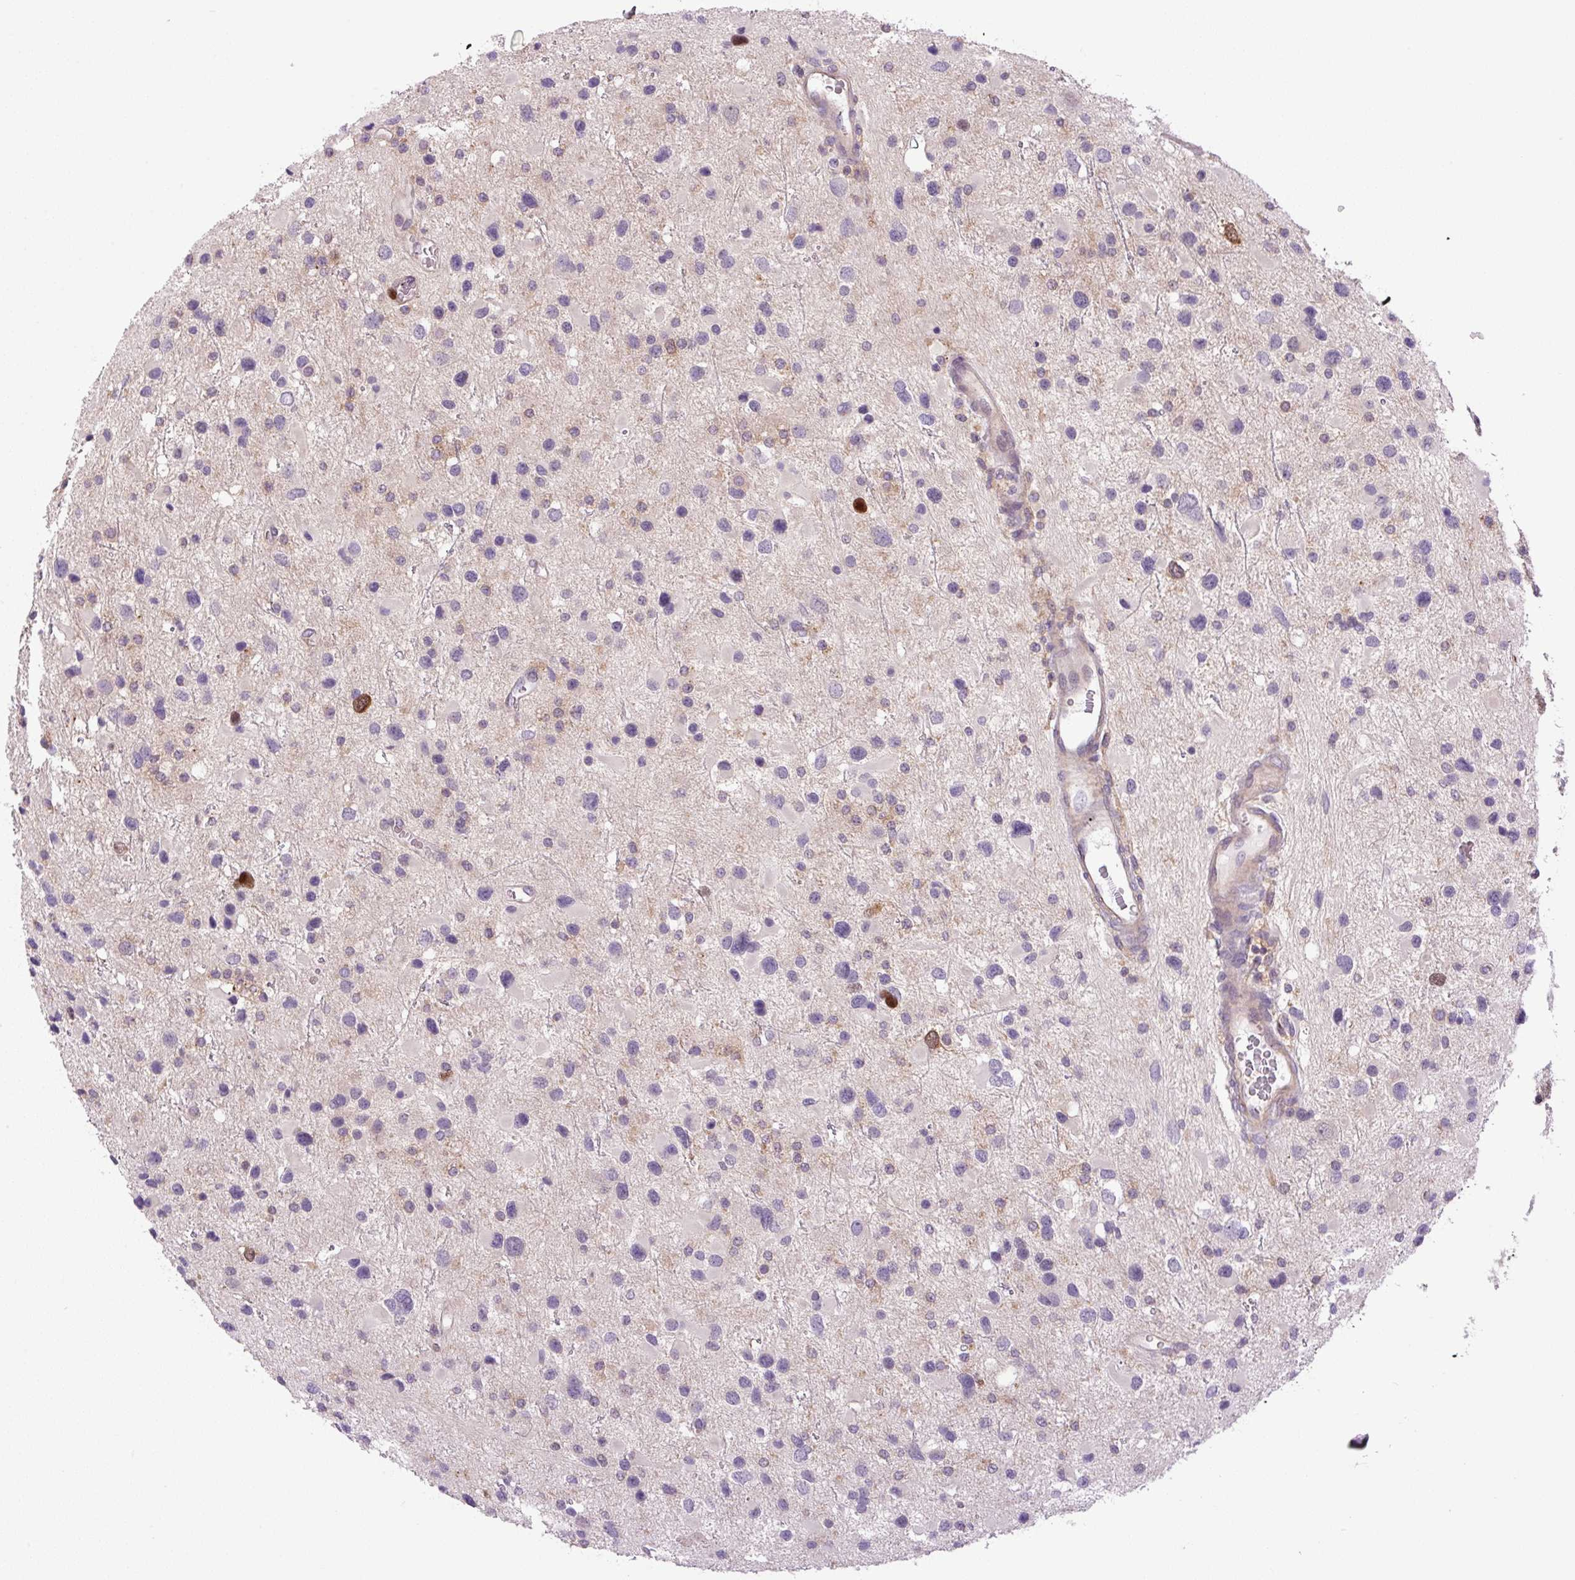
{"staining": {"intensity": "strong", "quantity": "<25%", "location": "nuclear"}, "tissue": "glioma", "cell_type": "Tumor cells", "image_type": "cancer", "snomed": [{"axis": "morphology", "description": "Glioma, malignant, Low grade"}, {"axis": "topography", "description": "Brain"}], "caption": "Malignant glioma (low-grade) was stained to show a protein in brown. There is medium levels of strong nuclear positivity in about <25% of tumor cells.", "gene": "KIFC1", "patient": {"sex": "female", "age": 32}}